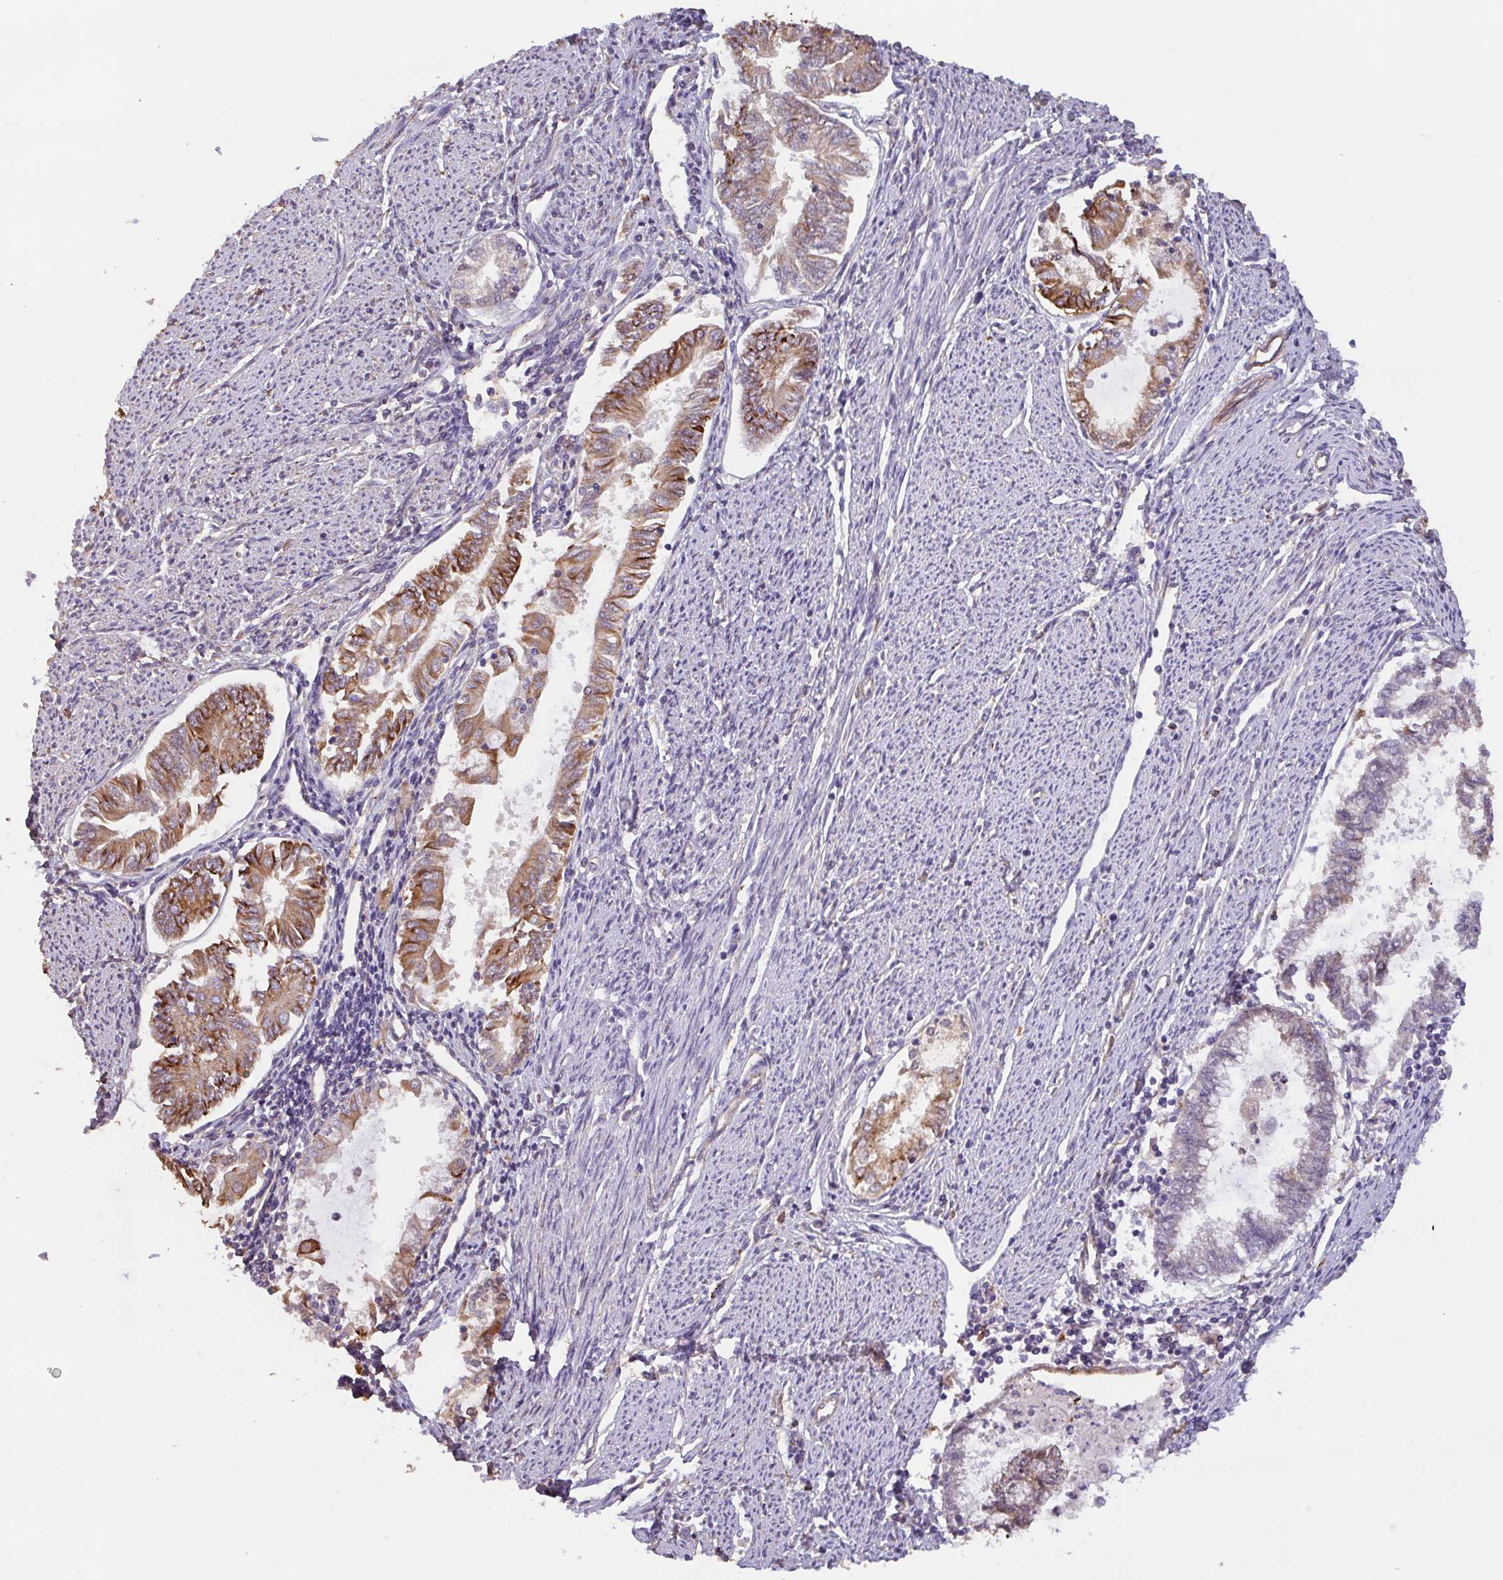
{"staining": {"intensity": "moderate", "quantity": "25%-75%", "location": "cytoplasmic/membranous"}, "tissue": "endometrial cancer", "cell_type": "Tumor cells", "image_type": "cancer", "snomed": [{"axis": "morphology", "description": "Adenocarcinoma, NOS"}, {"axis": "topography", "description": "Endometrium"}], "caption": "Human adenocarcinoma (endometrial) stained with a protein marker reveals moderate staining in tumor cells.", "gene": "ZNF790", "patient": {"sex": "female", "age": 79}}